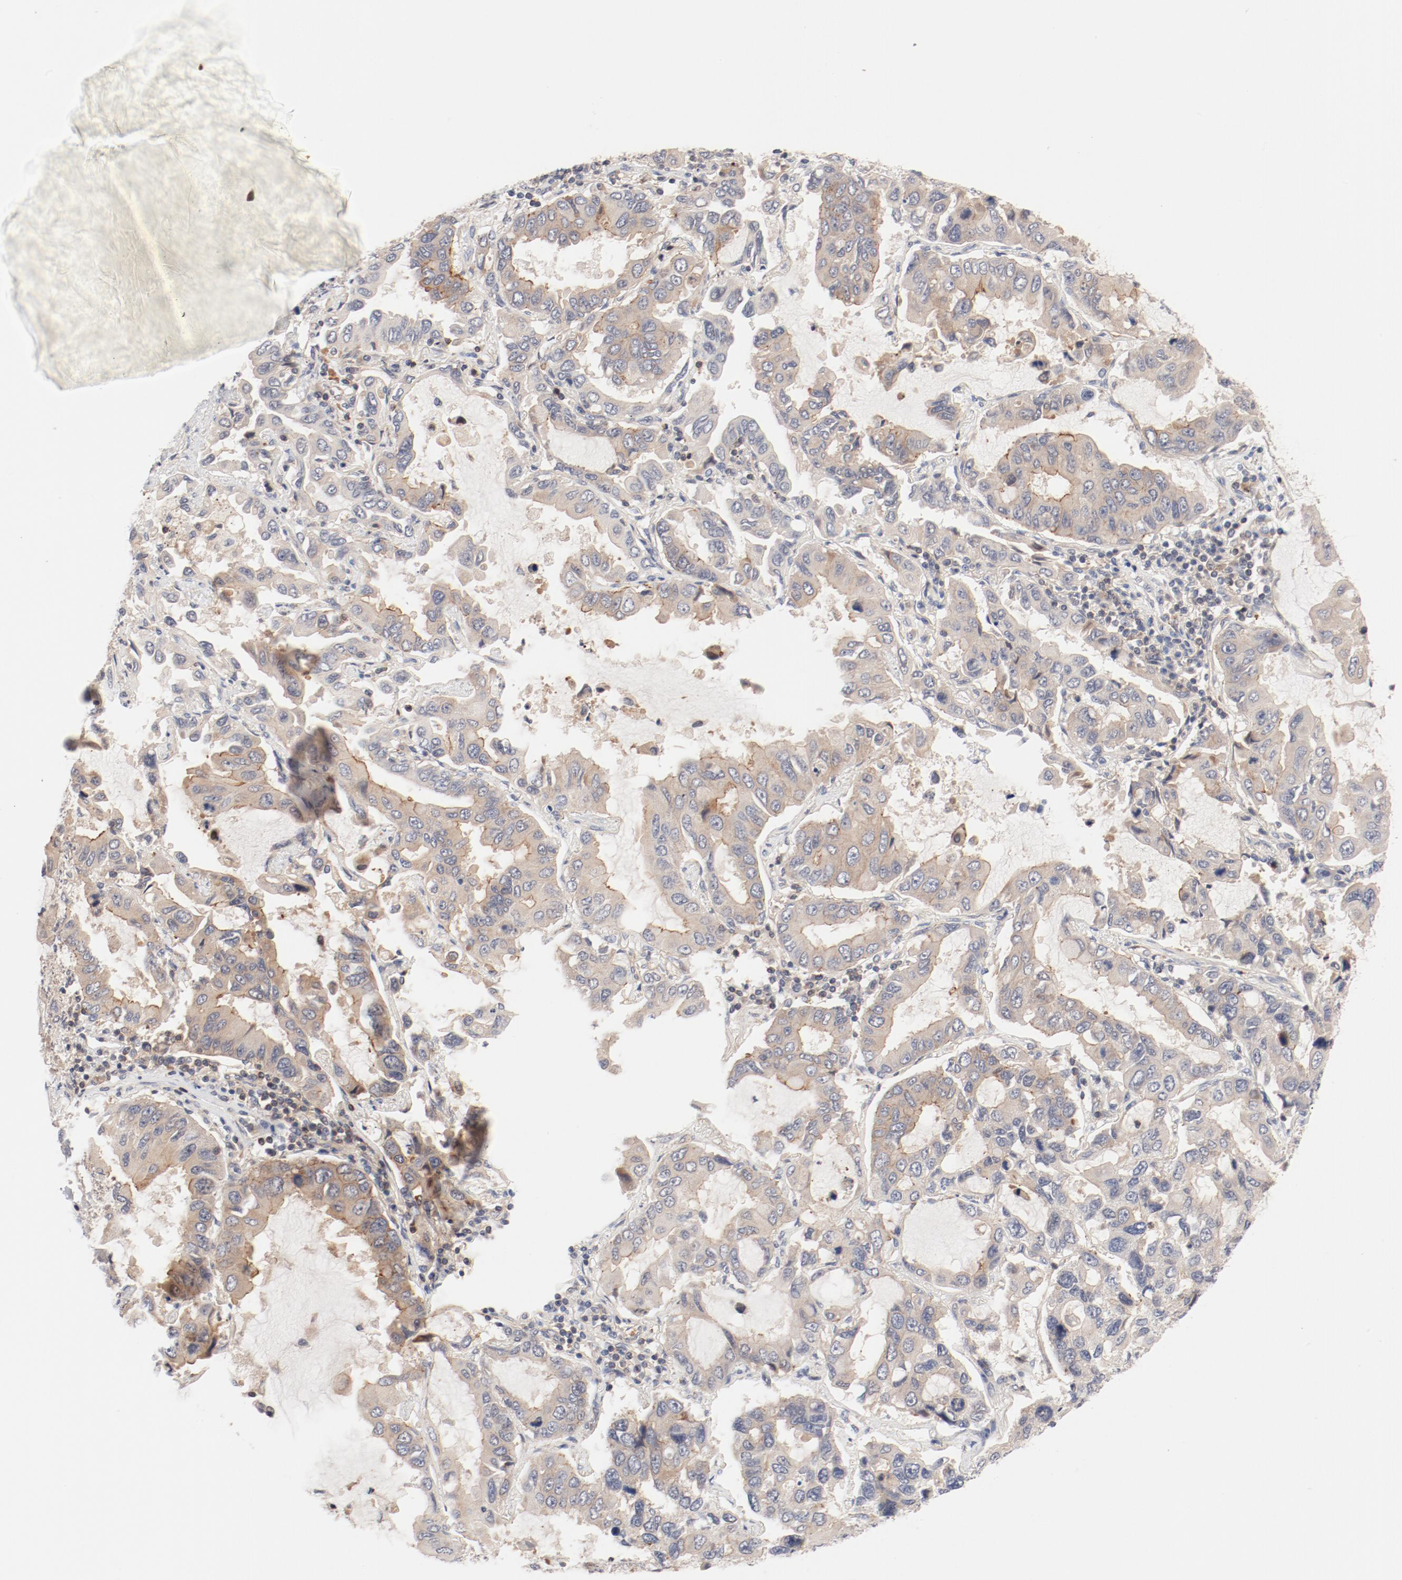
{"staining": {"intensity": "weak", "quantity": ">75%", "location": "cytoplasmic/membranous"}, "tissue": "lung cancer", "cell_type": "Tumor cells", "image_type": "cancer", "snomed": [{"axis": "morphology", "description": "Adenocarcinoma, NOS"}, {"axis": "topography", "description": "Lung"}], "caption": "Human lung adenocarcinoma stained with a protein marker demonstrates weak staining in tumor cells.", "gene": "ZNF267", "patient": {"sex": "male", "age": 64}}